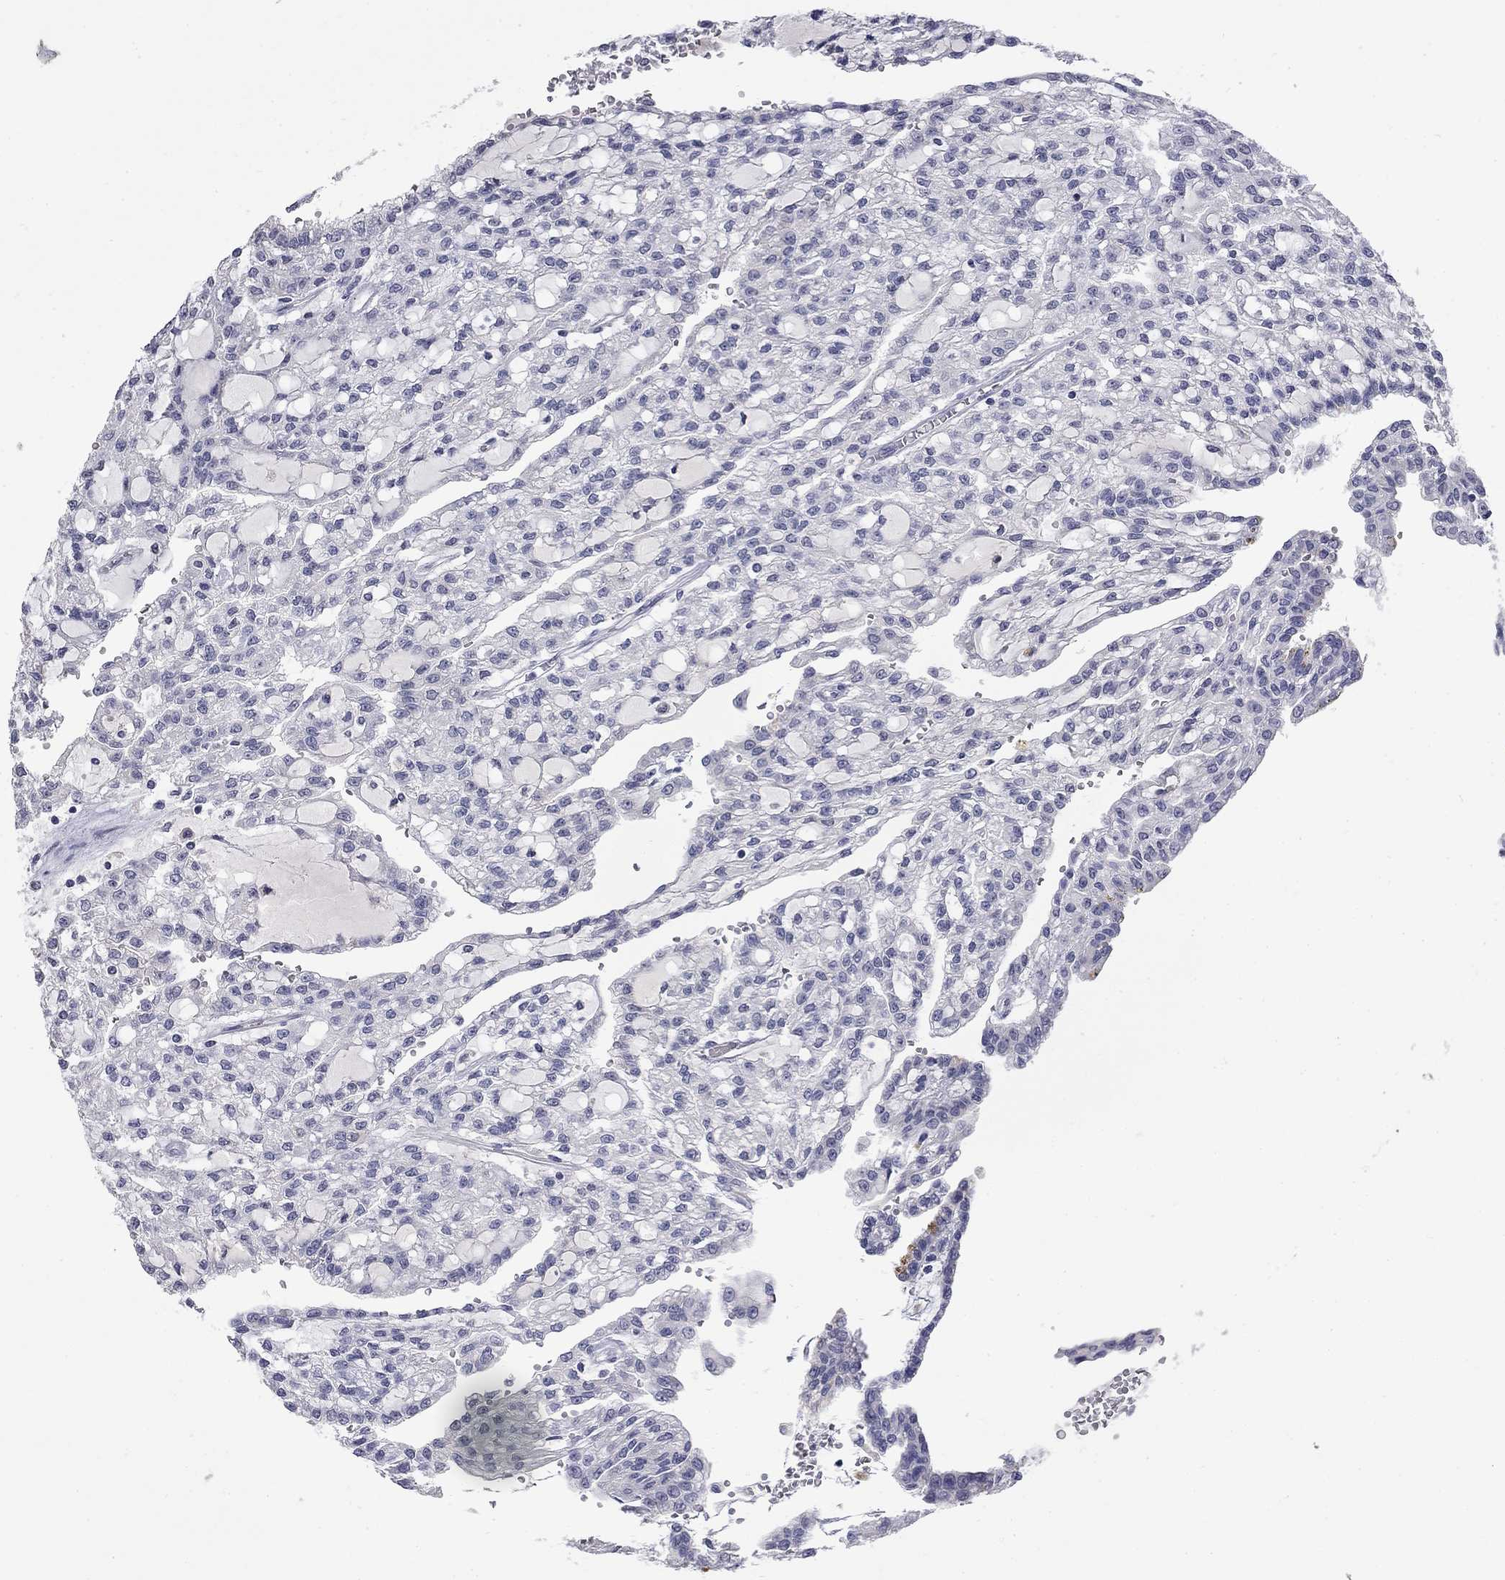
{"staining": {"intensity": "negative", "quantity": "none", "location": "none"}, "tissue": "renal cancer", "cell_type": "Tumor cells", "image_type": "cancer", "snomed": [{"axis": "morphology", "description": "Adenocarcinoma, NOS"}, {"axis": "topography", "description": "Kidney"}], "caption": "Immunohistochemistry (IHC) of human adenocarcinoma (renal) displays no staining in tumor cells. The staining is performed using DAB brown chromogen with nuclei counter-stained in using hematoxylin.", "gene": "SLC51A", "patient": {"sex": "male", "age": 63}}